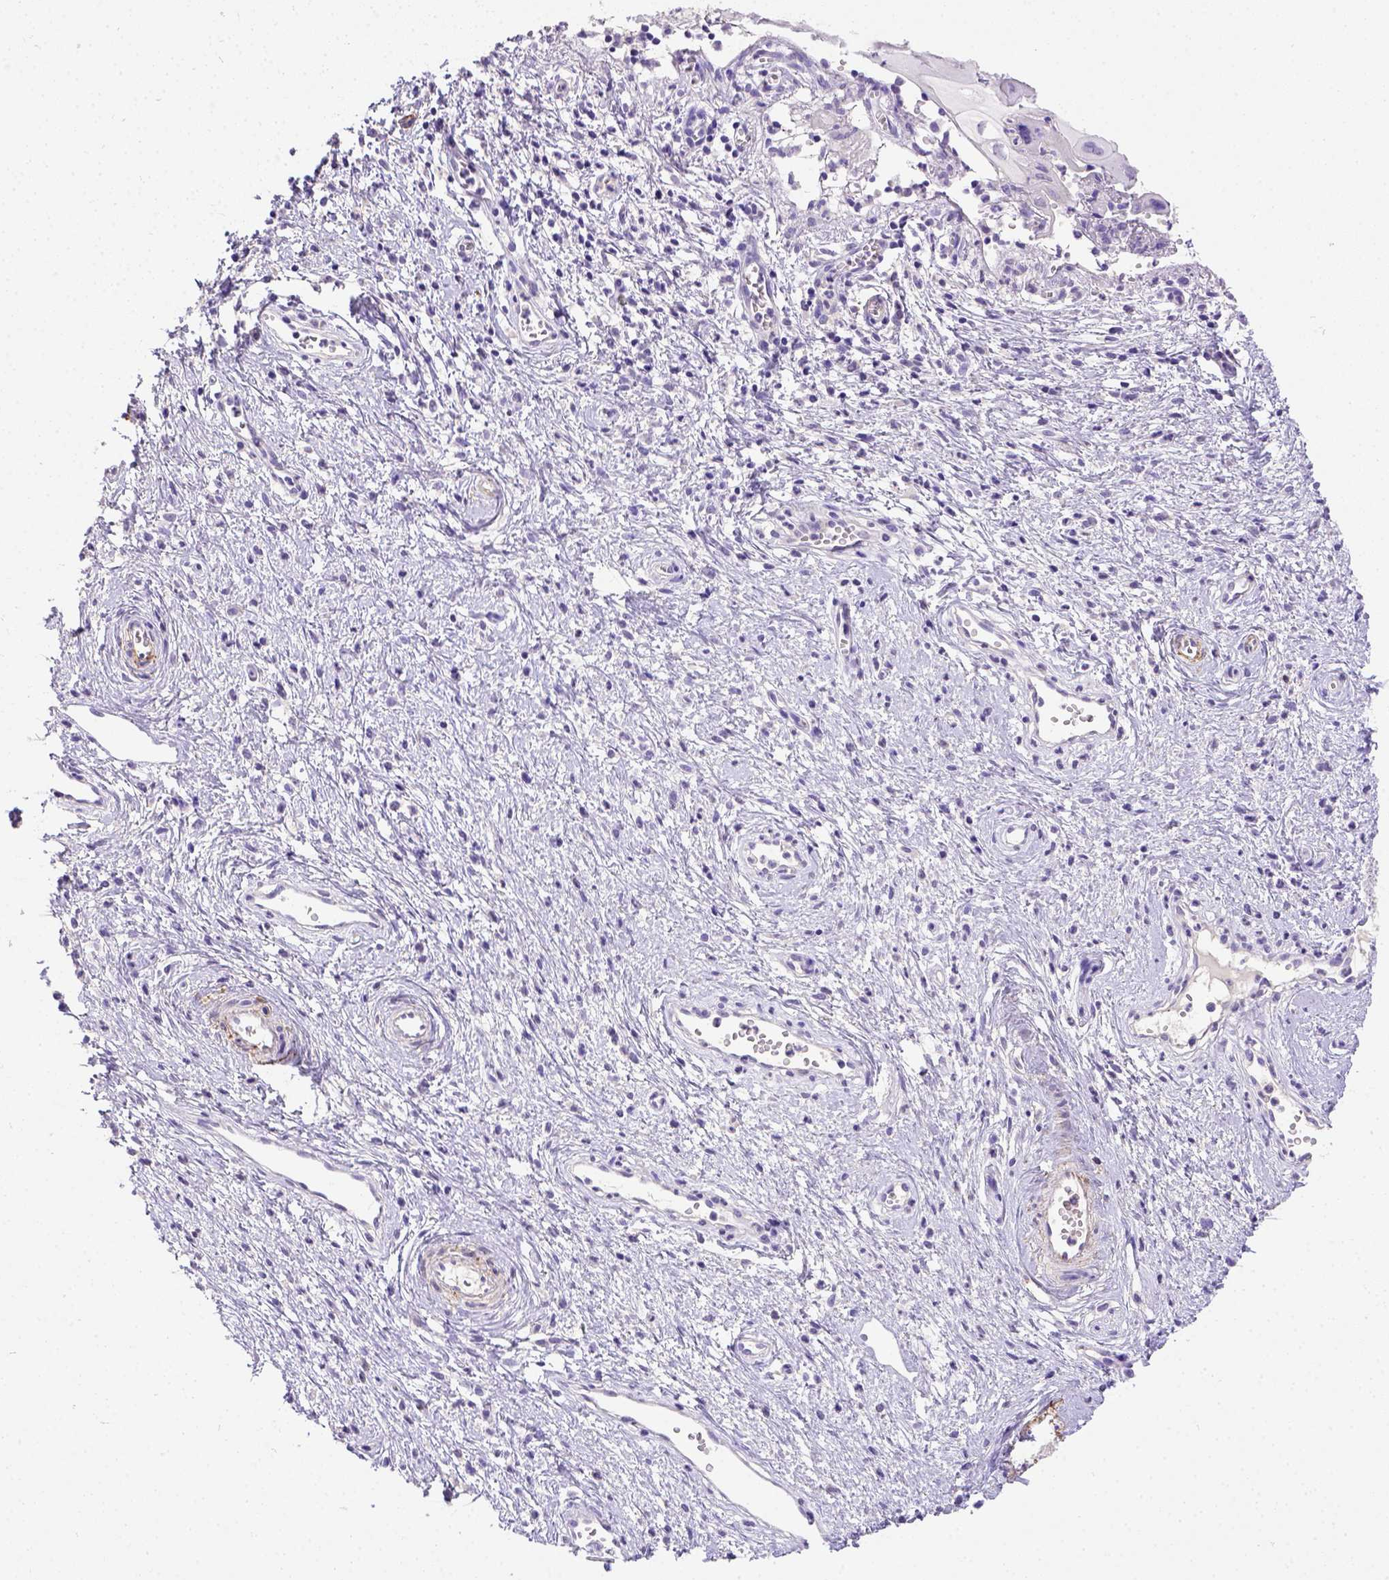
{"staining": {"intensity": "negative", "quantity": "none", "location": "none"}, "tissue": "cervical cancer", "cell_type": "Tumor cells", "image_type": "cancer", "snomed": [{"axis": "morphology", "description": "Squamous cell carcinoma, NOS"}, {"axis": "topography", "description": "Cervix"}], "caption": "A high-resolution histopathology image shows IHC staining of cervical cancer, which displays no significant staining in tumor cells.", "gene": "B3GAT1", "patient": {"sex": "female", "age": 30}}